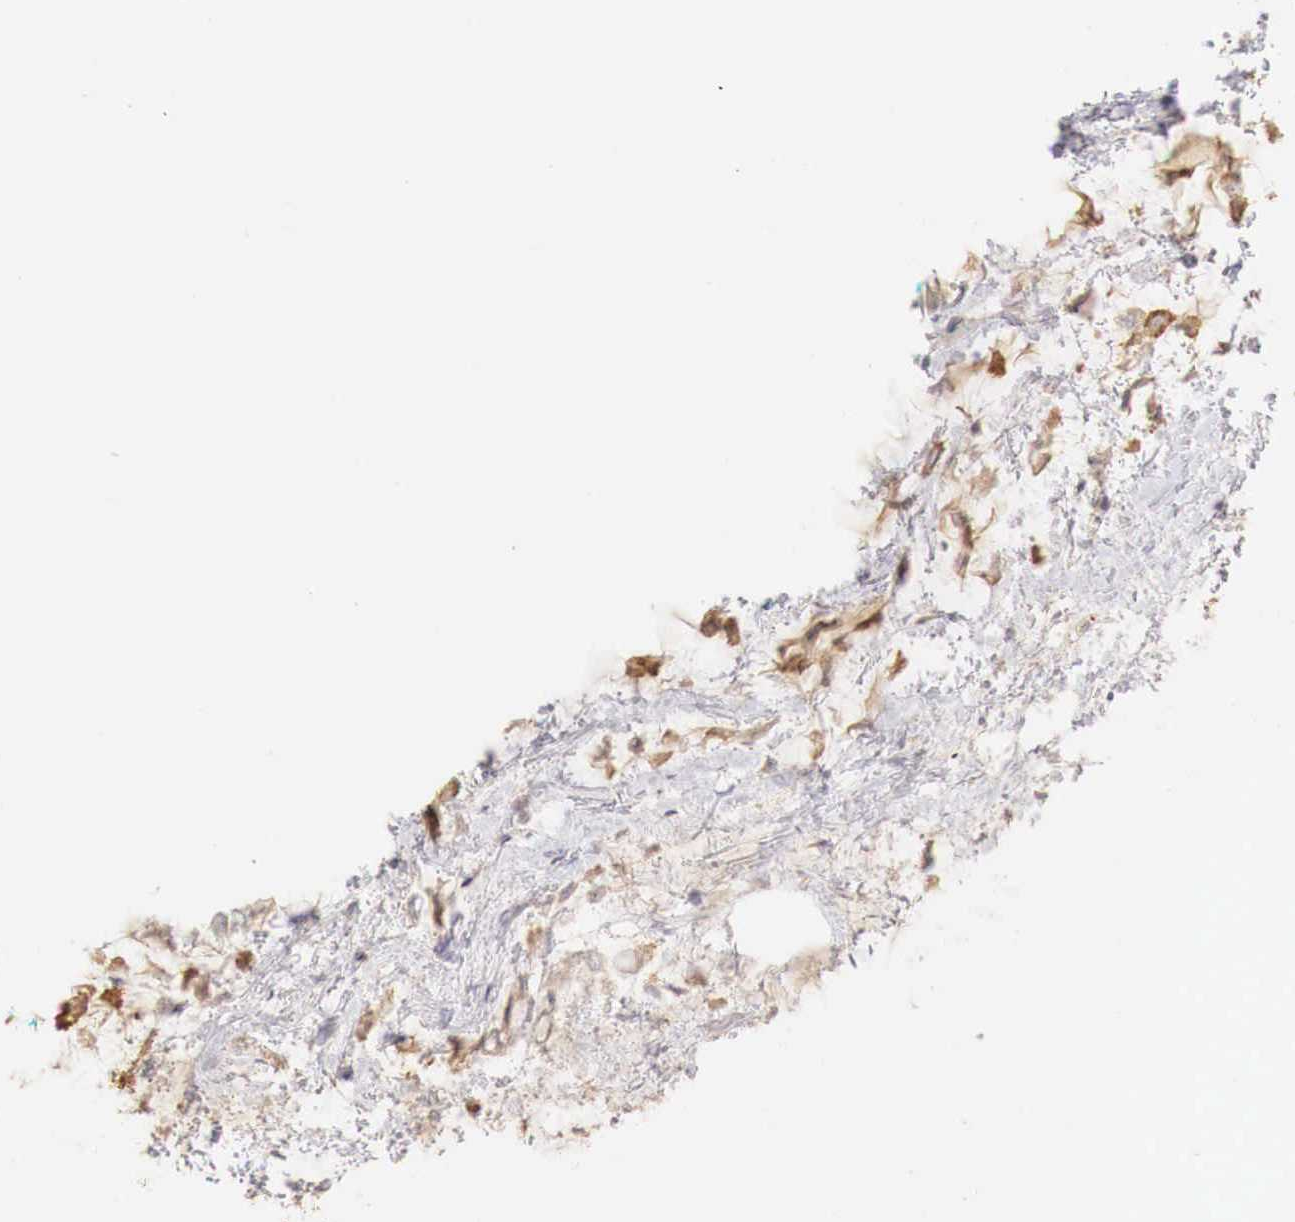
{"staining": {"intensity": "weak", "quantity": "25%-75%", "location": "cytoplasmic/membranous"}, "tissue": "breast cancer", "cell_type": "Tumor cells", "image_type": "cancer", "snomed": [{"axis": "morphology", "description": "Lobular carcinoma"}, {"axis": "topography", "description": "Breast"}], "caption": "The image demonstrates a brown stain indicating the presence of a protein in the cytoplasmic/membranous of tumor cells in breast cancer (lobular carcinoma).", "gene": "GATA1", "patient": {"sex": "female", "age": 85}}